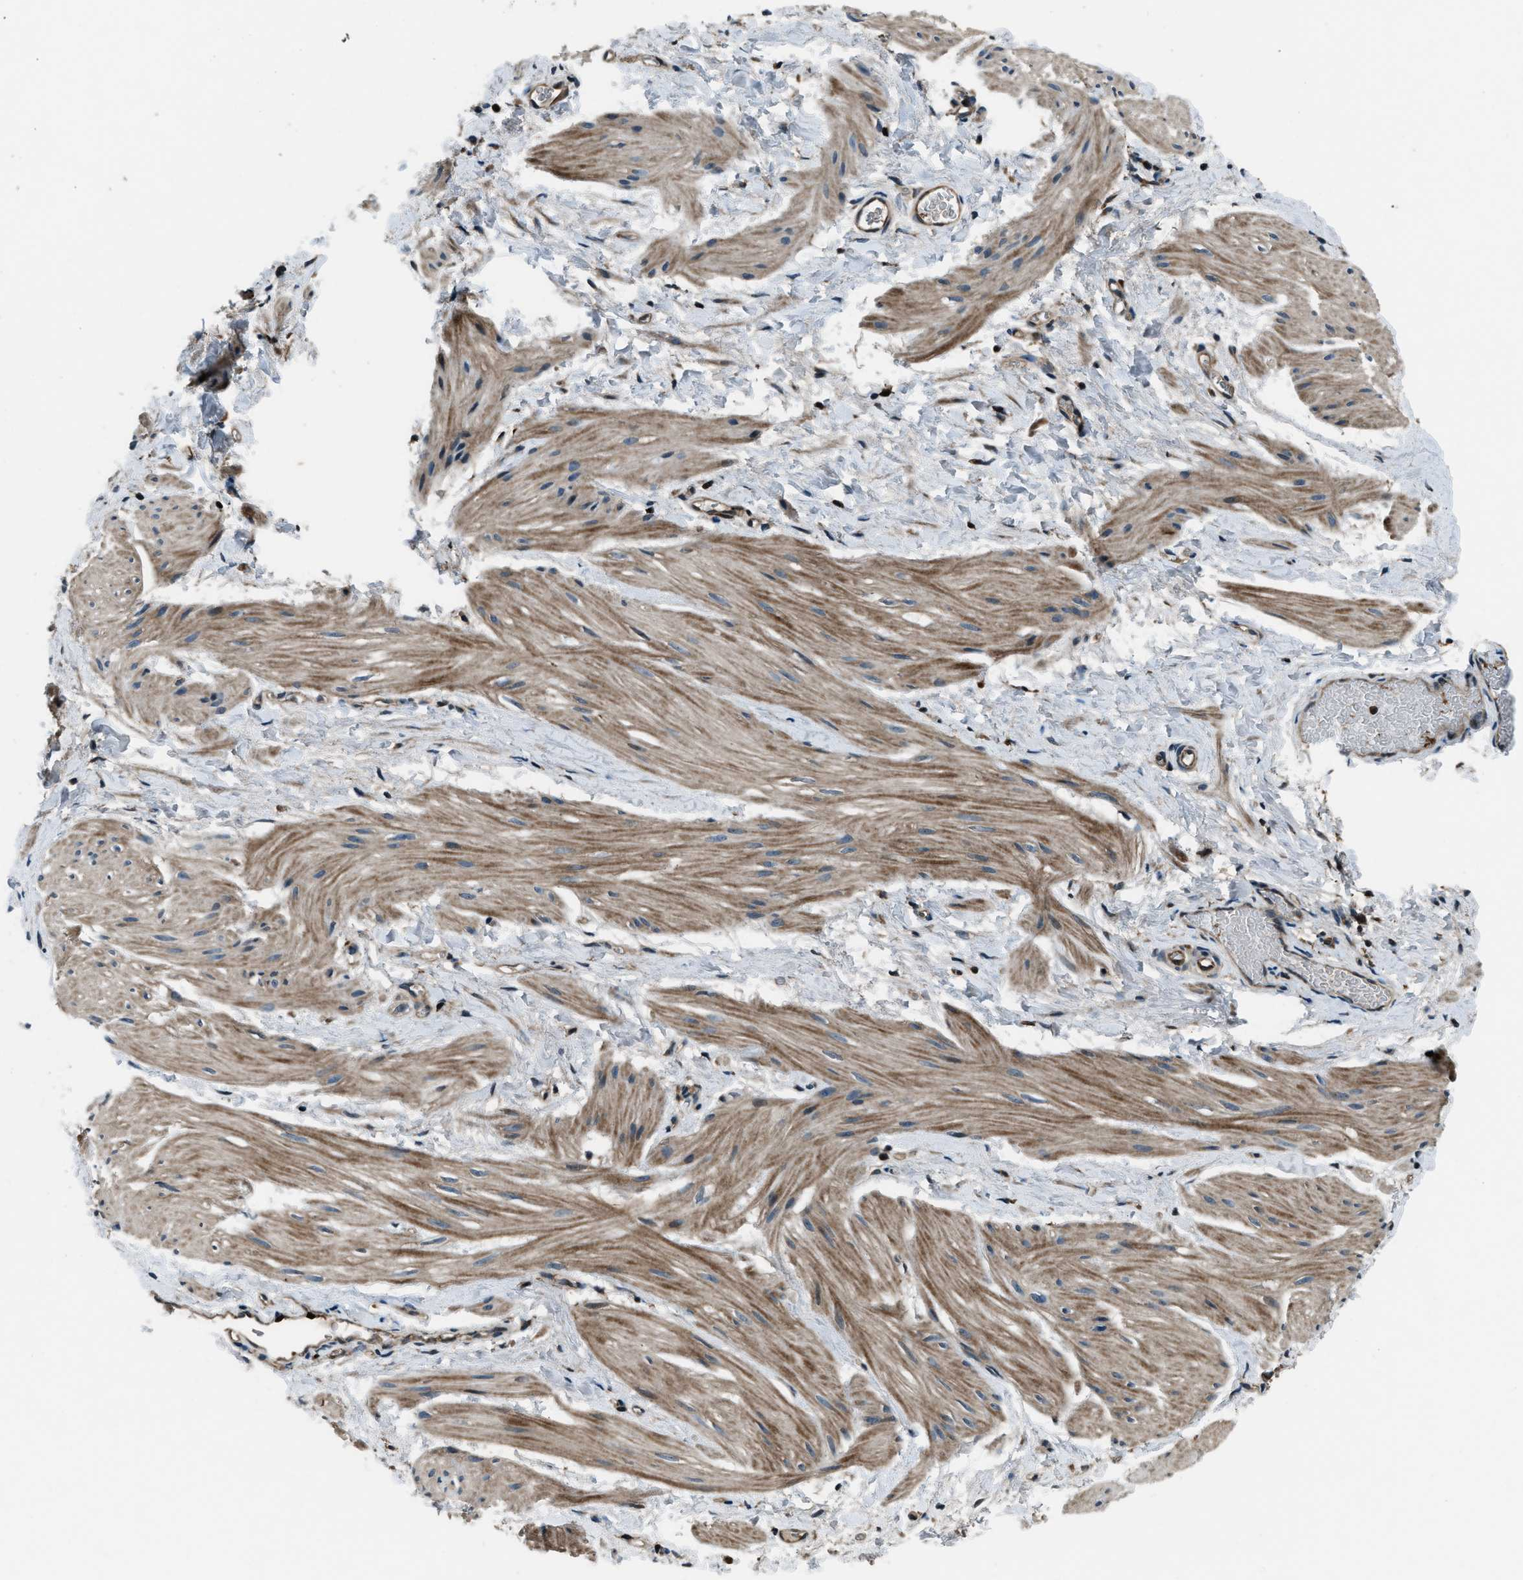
{"staining": {"intensity": "moderate", "quantity": ">75%", "location": "cytoplasmic/membranous"}, "tissue": "smooth muscle", "cell_type": "Smooth muscle cells", "image_type": "normal", "snomed": [{"axis": "morphology", "description": "Normal tissue, NOS"}, {"axis": "topography", "description": "Smooth muscle"}], "caption": "IHC photomicrograph of benign smooth muscle stained for a protein (brown), which reveals medium levels of moderate cytoplasmic/membranous expression in approximately >75% of smooth muscle cells.", "gene": "SNX30", "patient": {"sex": "male", "age": 16}}